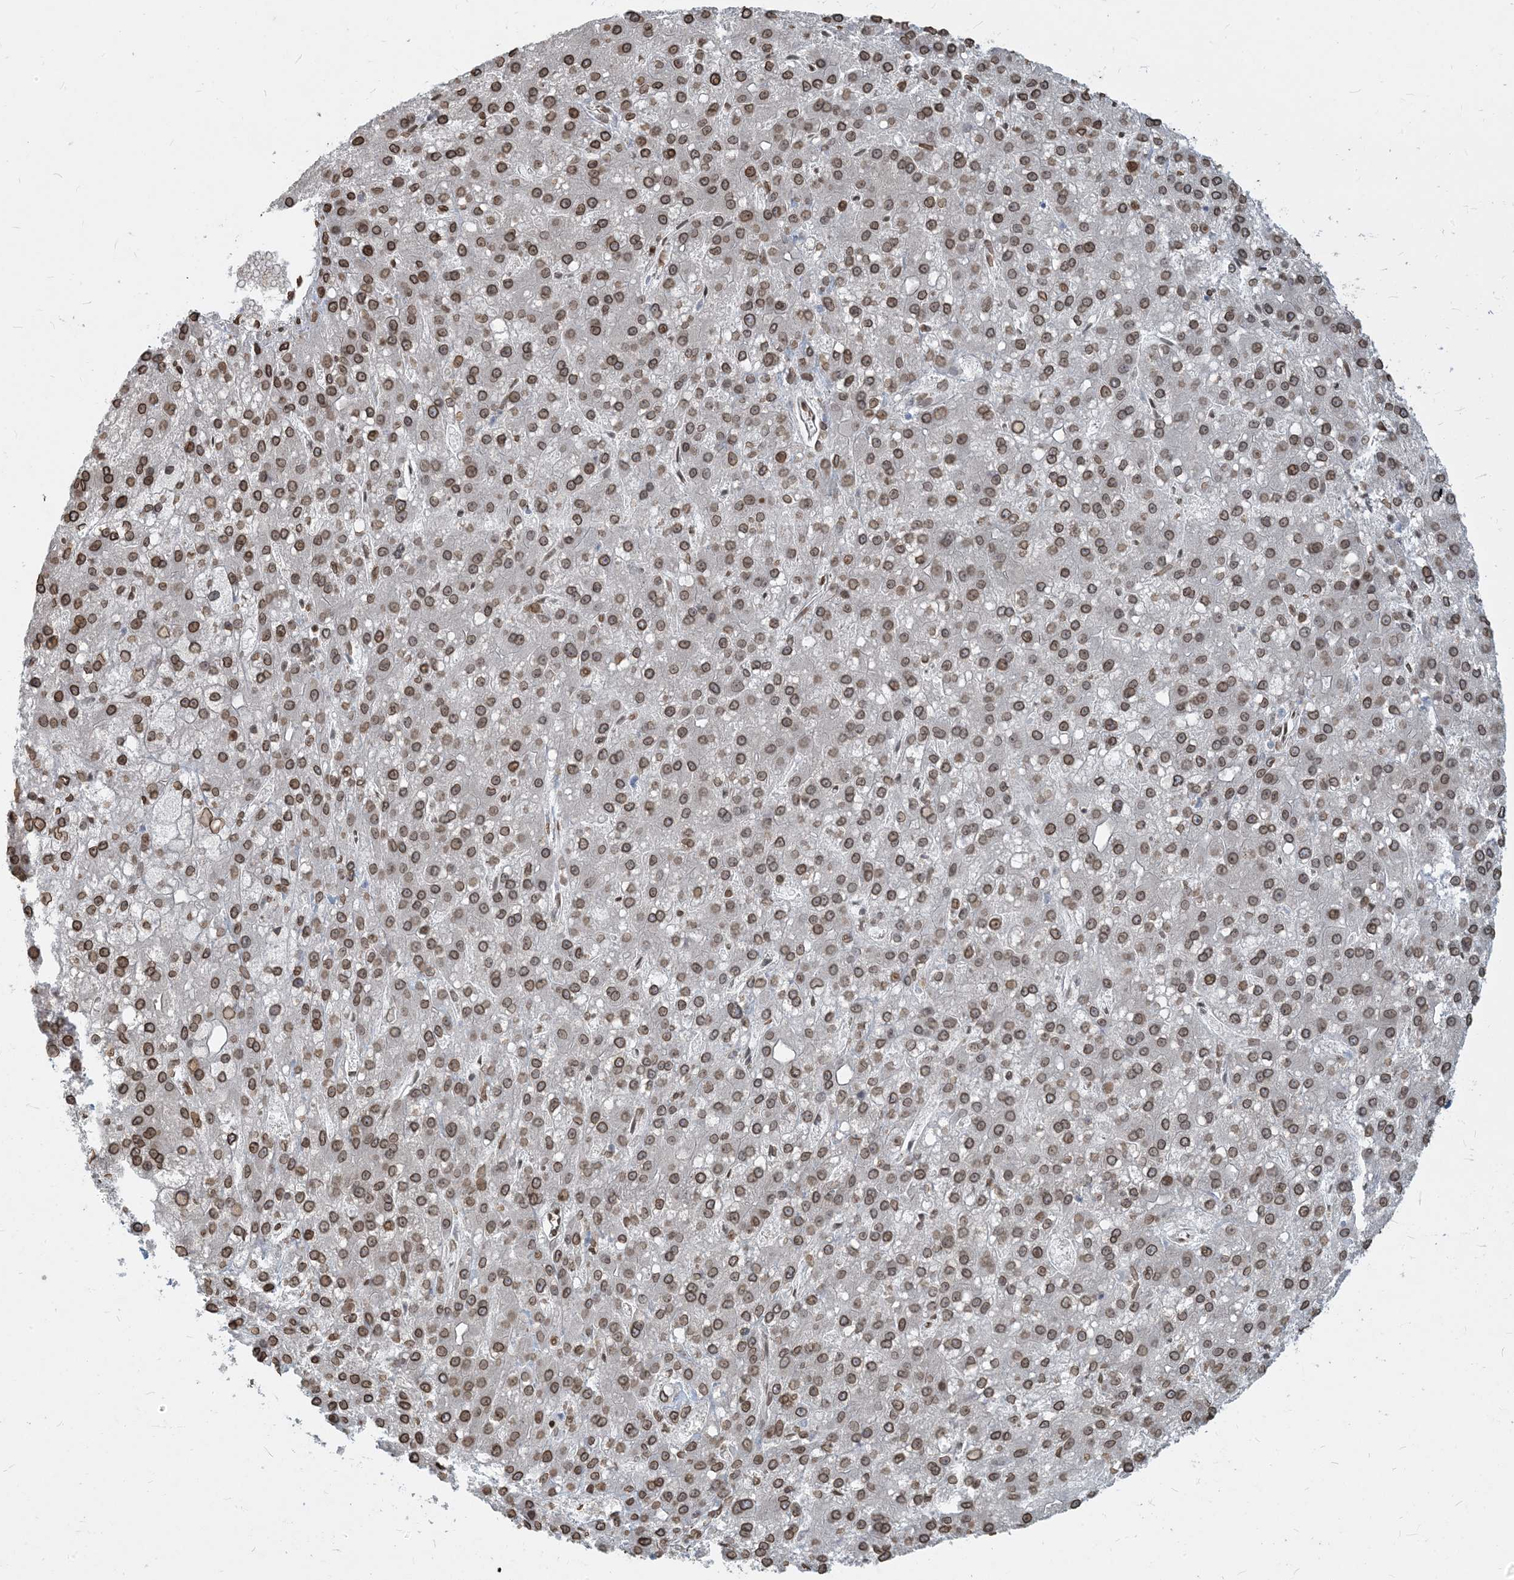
{"staining": {"intensity": "moderate", "quantity": ">75%", "location": "cytoplasmic/membranous,nuclear"}, "tissue": "liver cancer", "cell_type": "Tumor cells", "image_type": "cancer", "snomed": [{"axis": "morphology", "description": "Carcinoma, Hepatocellular, NOS"}, {"axis": "topography", "description": "Liver"}], "caption": "IHC histopathology image of human liver cancer stained for a protein (brown), which demonstrates medium levels of moderate cytoplasmic/membranous and nuclear expression in about >75% of tumor cells.", "gene": "WWP1", "patient": {"sex": "male", "age": 67}}